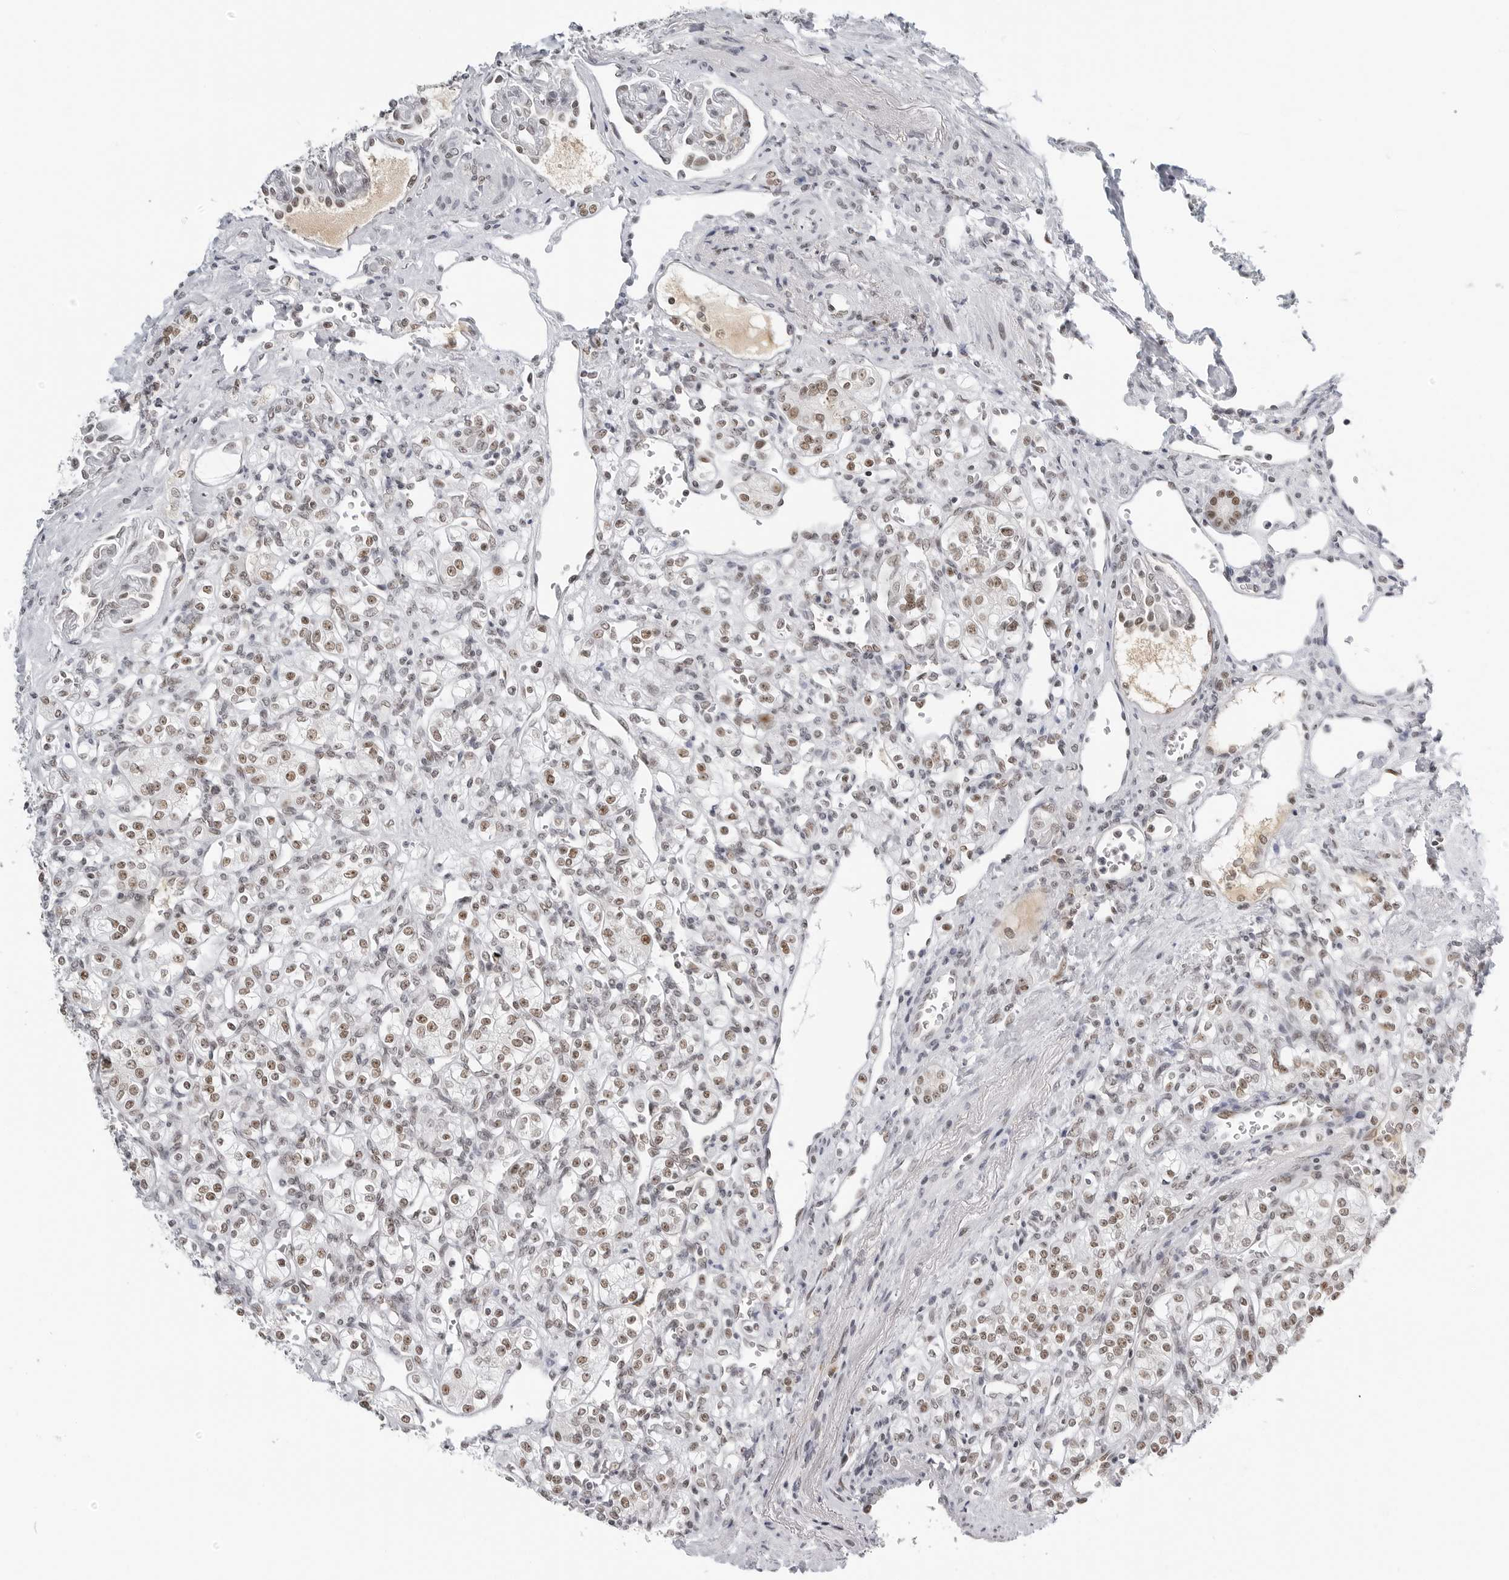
{"staining": {"intensity": "moderate", "quantity": "25%-75%", "location": "nuclear"}, "tissue": "renal cancer", "cell_type": "Tumor cells", "image_type": "cancer", "snomed": [{"axis": "morphology", "description": "Adenocarcinoma, NOS"}, {"axis": "topography", "description": "Kidney"}], "caption": "This micrograph exhibits immunohistochemistry (IHC) staining of renal cancer, with medium moderate nuclear staining in about 25%-75% of tumor cells.", "gene": "WRAP53", "patient": {"sex": "male", "age": 77}}